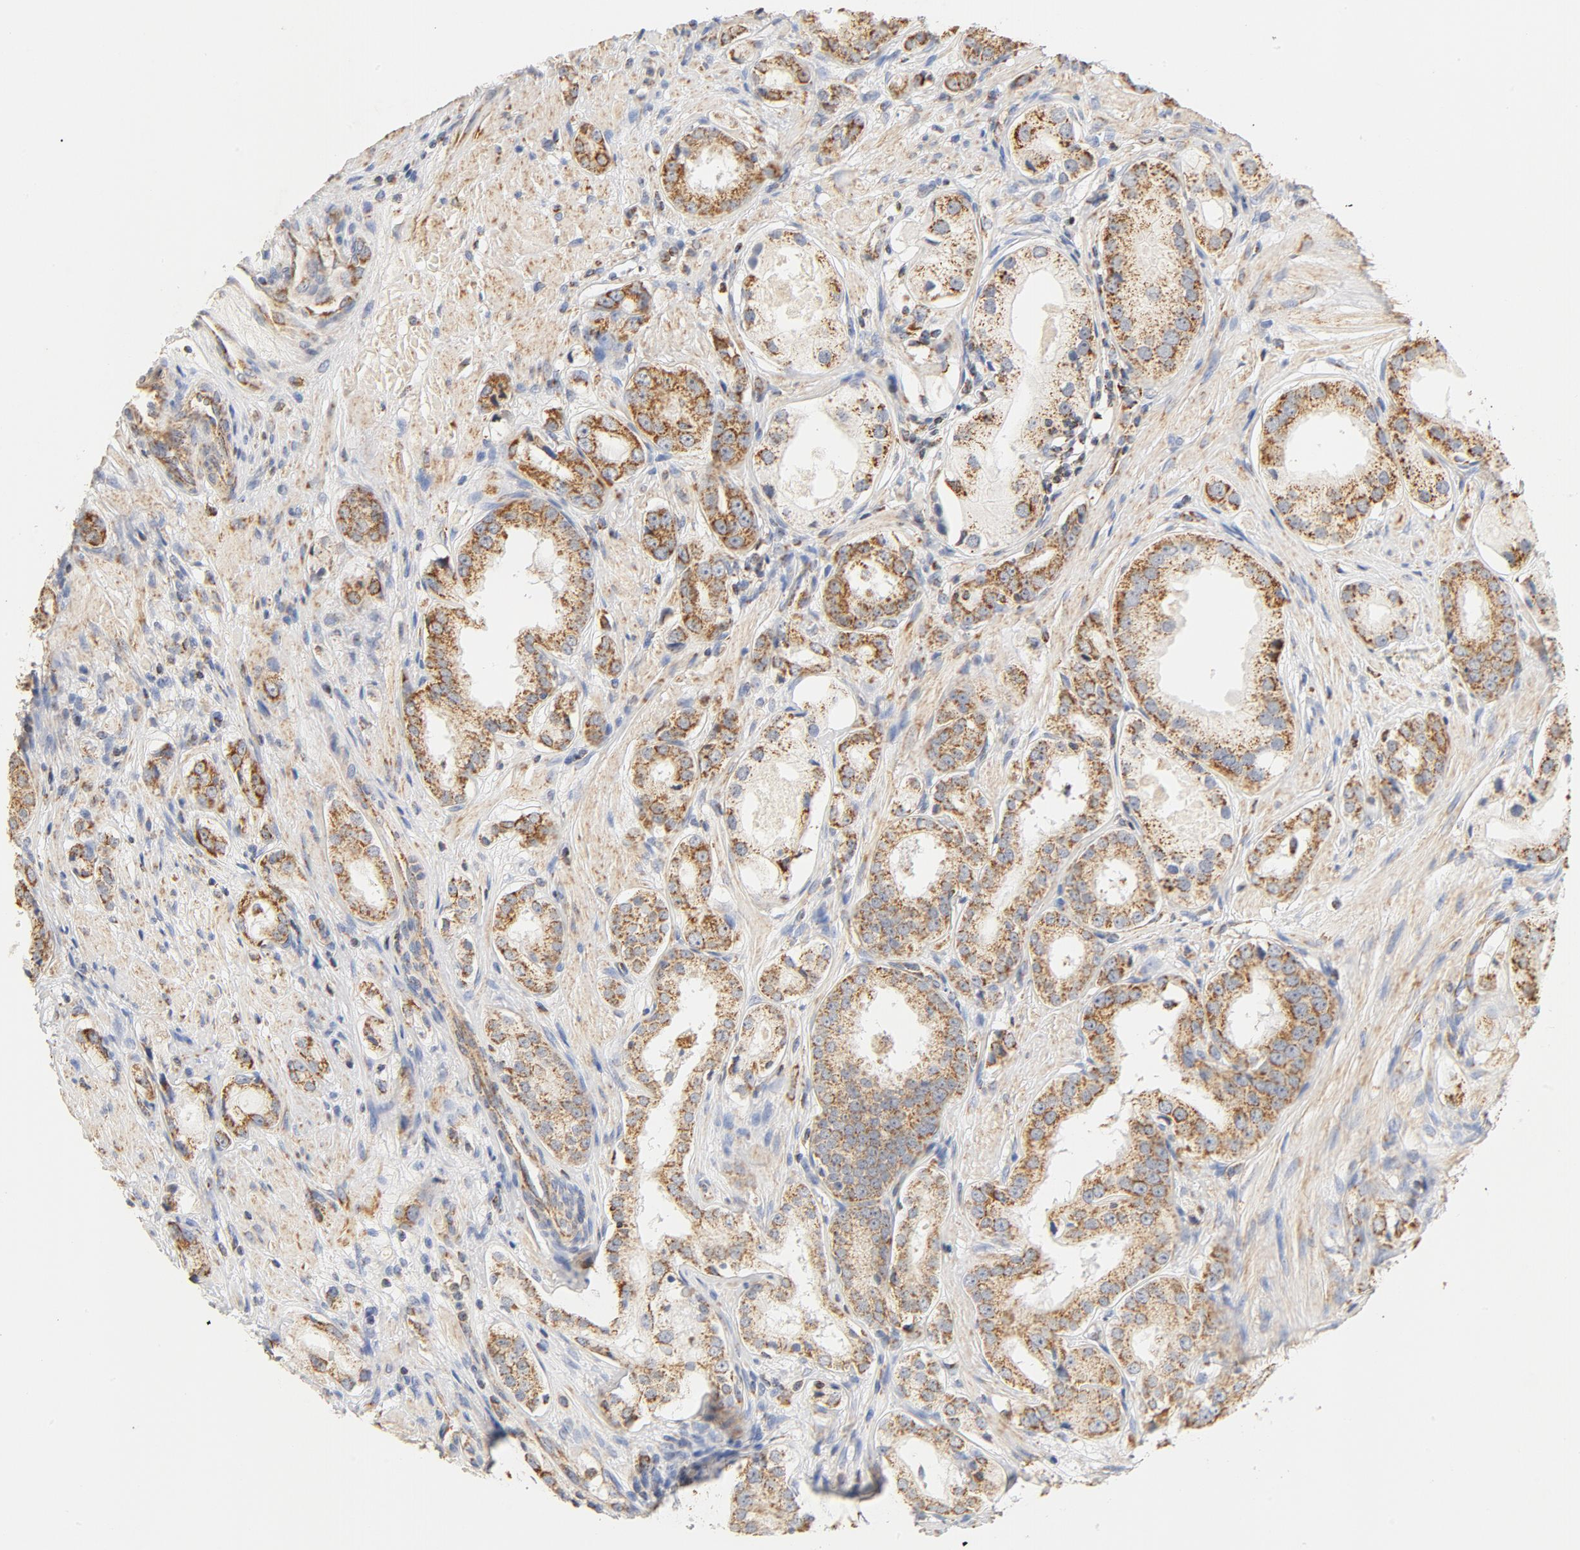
{"staining": {"intensity": "moderate", "quantity": ">75%", "location": "cytoplasmic/membranous"}, "tissue": "prostate cancer", "cell_type": "Tumor cells", "image_type": "cancer", "snomed": [{"axis": "morphology", "description": "Adenocarcinoma, Medium grade"}, {"axis": "topography", "description": "Prostate"}], "caption": "Human medium-grade adenocarcinoma (prostate) stained for a protein (brown) demonstrates moderate cytoplasmic/membranous positive expression in approximately >75% of tumor cells.", "gene": "COX4I1", "patient": {"sex": "male", "age": 53}}